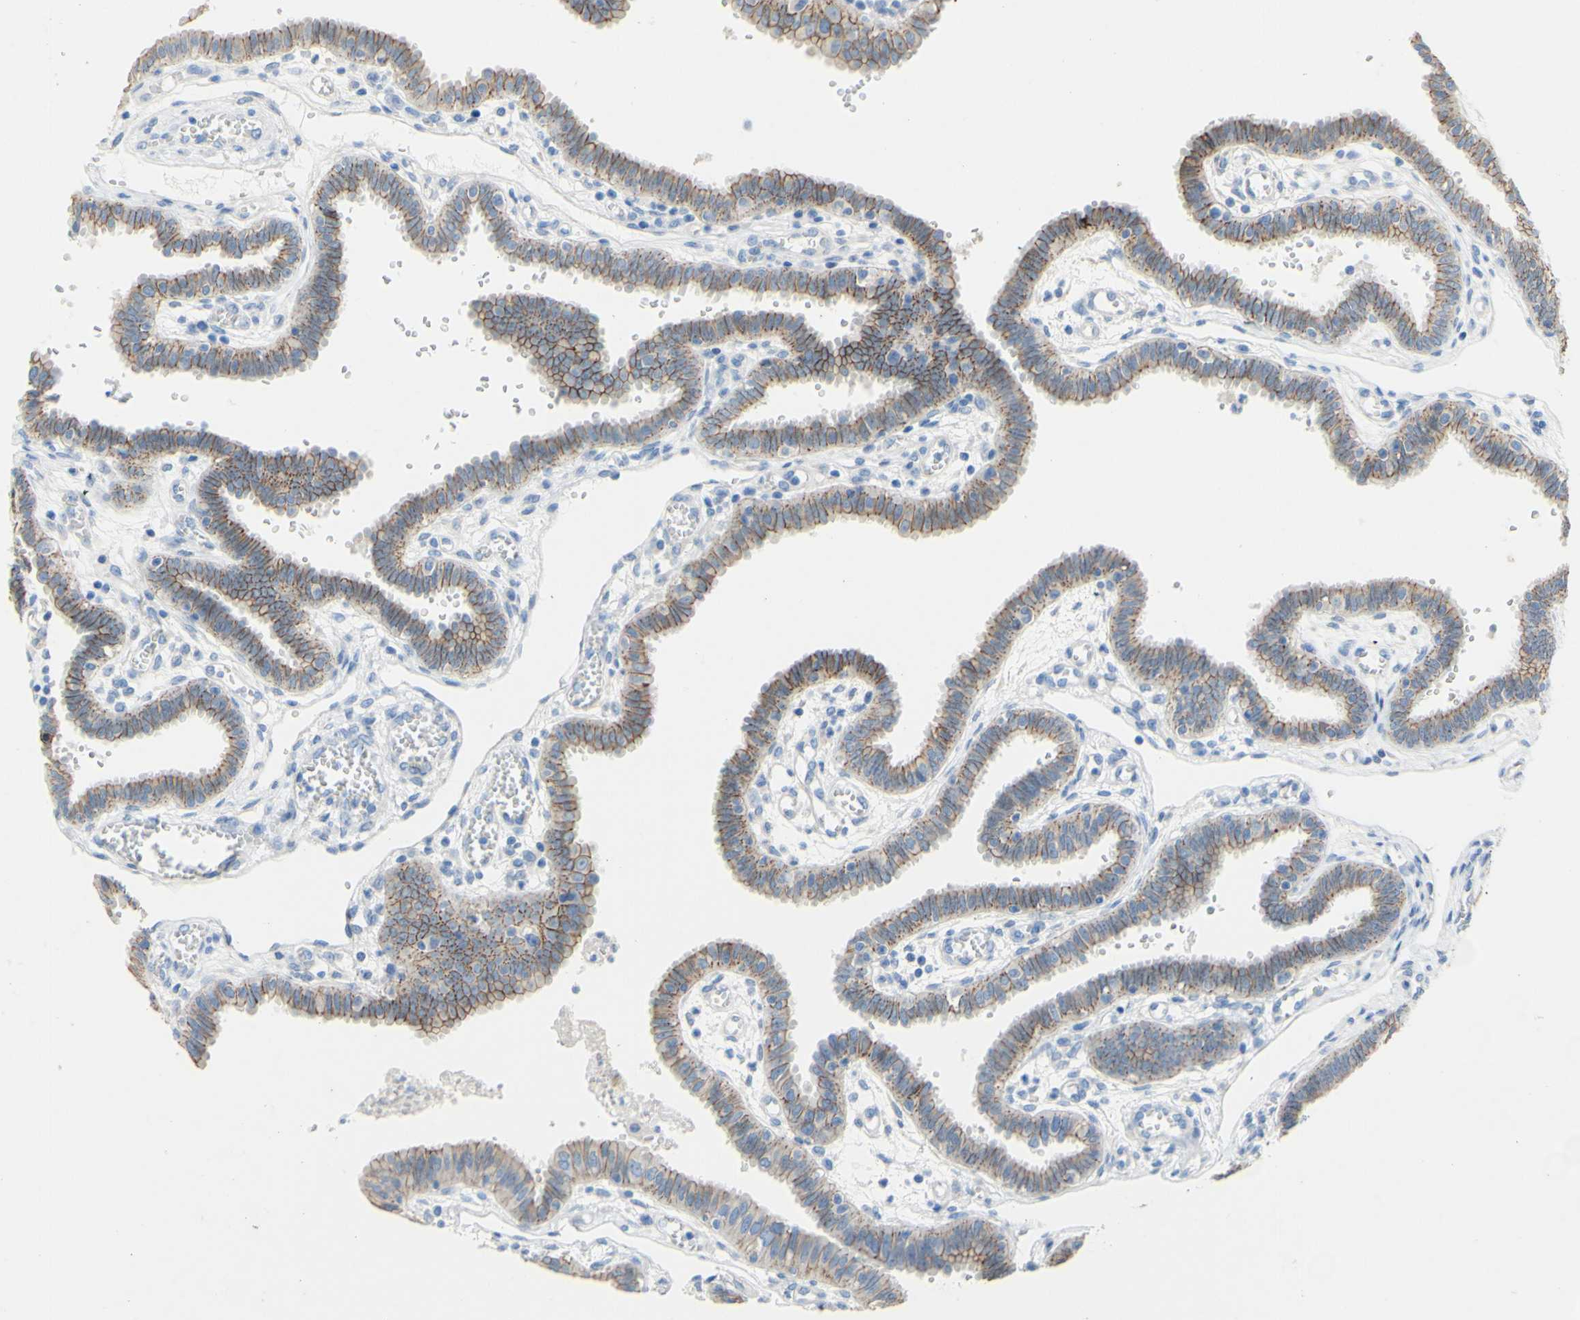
{"staining": {"intensity": "moderate", "quantity": ">75%", "location": "cytoplasmic/membranous"}, "tissue": "fallopian tube", "cell_type": "Glandular cells", "image_type": "normal", "snomed": [{"axis": "morphology", "description": "Normal tissue, NOS"}, {"axis": "topography", "description": "Fallopian tube"}], "caption": "Fallopian tube stained with DAB (3,3'-diaminobenzidine) immunohistochemistry (IHC) exhibits medium levels of moderate cytoplasmic/membranous expression in approximately >75% of glandular cells. The protein is stained brown, and the nuclei are stained in blue (DAB IHC with brightfield microscopy, high magnification).", "gene": "DSC2", "patient": {"sex": "female", "age": 32}}